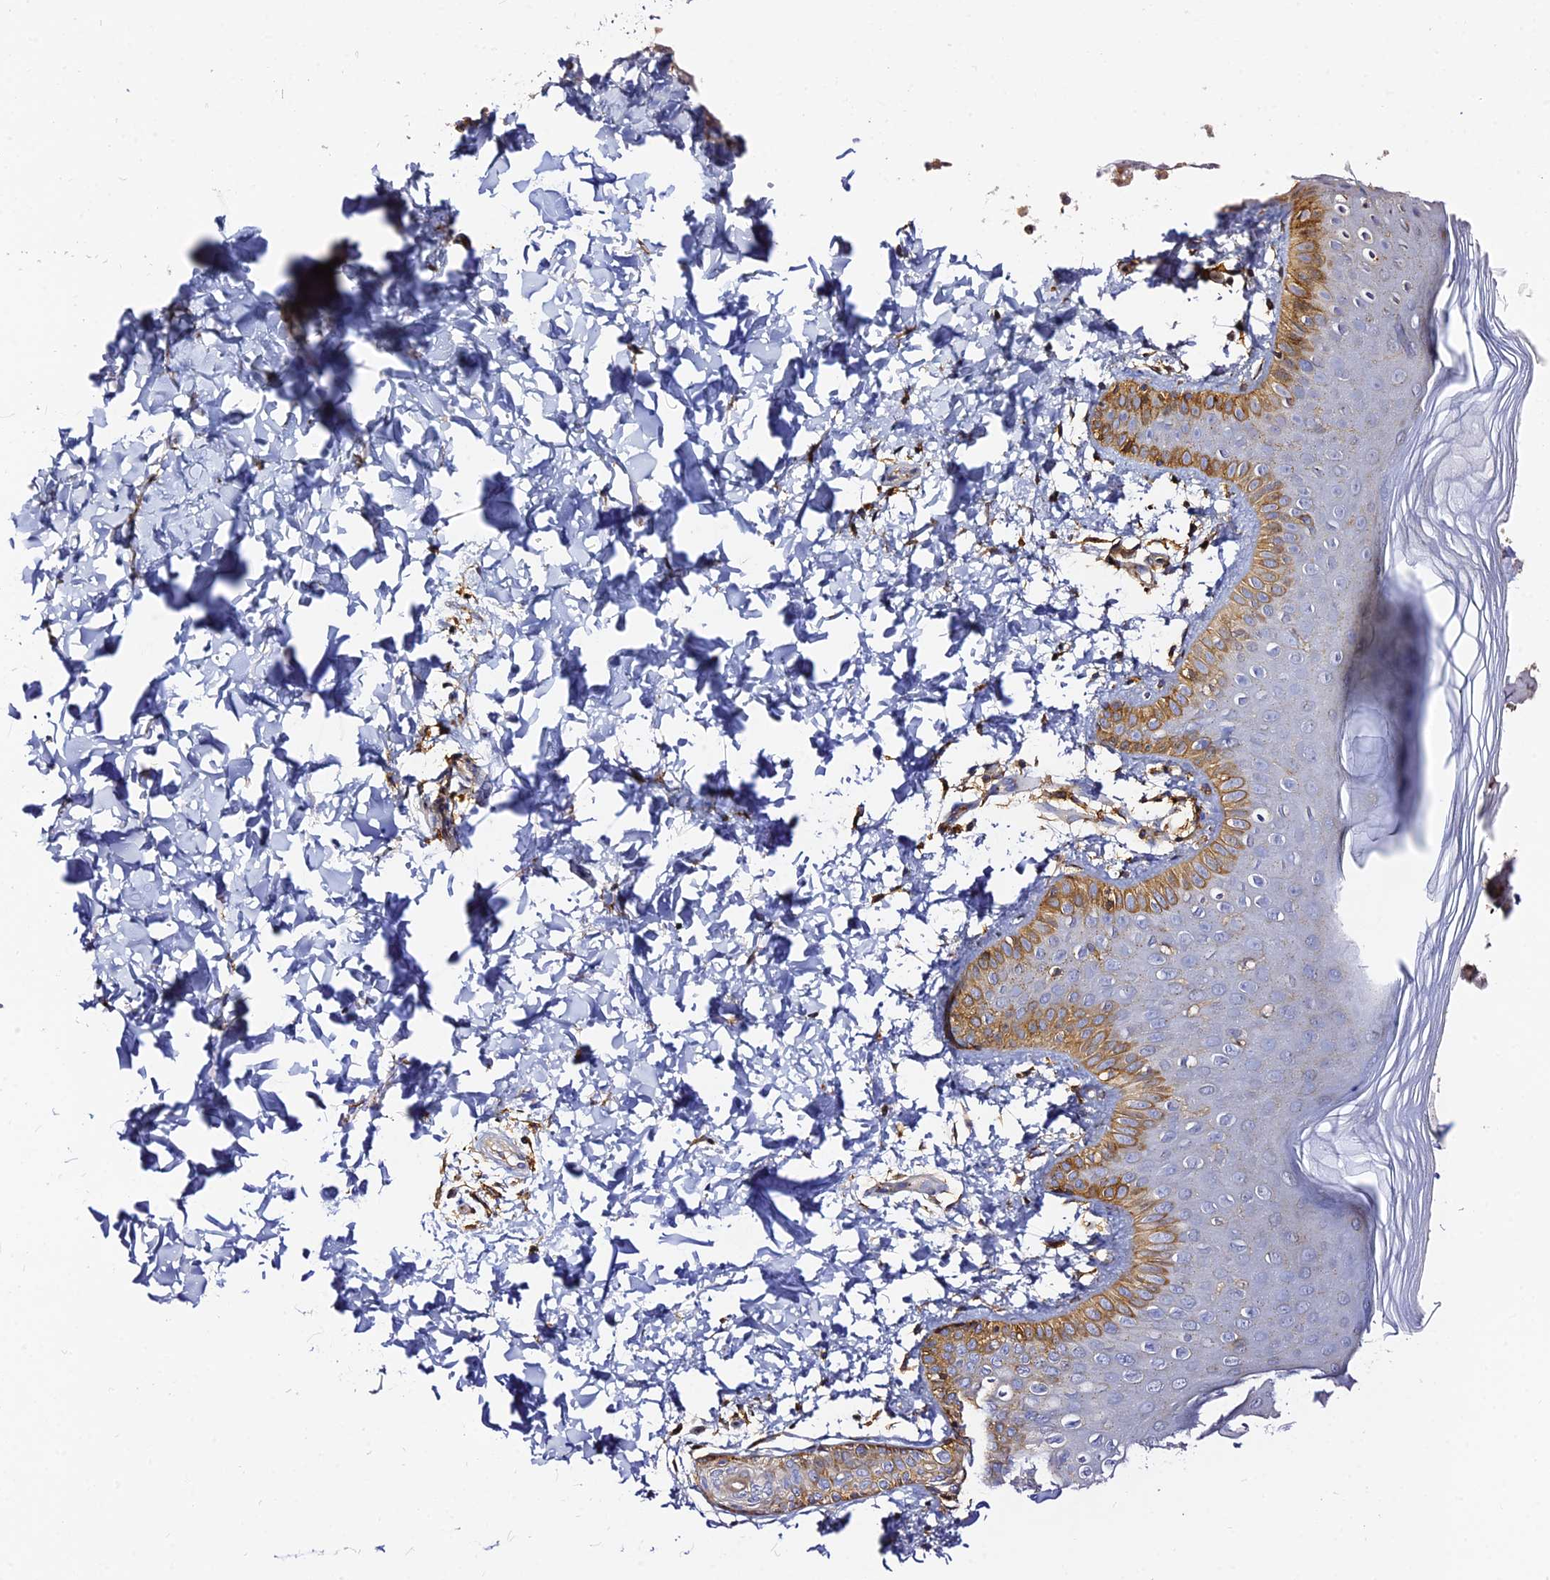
{"staining": {"intensity": "strong", "quantity": "<25%", "location": "cytoplasmic/membranous"}, "tissue": "skin", "cell_type": "Epidermal cells", "image_type": "normal", "snomed": [{"axis": "morphology", "description": "Normal tissue, NOS"}, {"axis": "morphology", "description": "Inflammation, NOS"}, {"axis": "topography", "description": "Soft tissue"}, {"axis": "topography", "description": "Anal"}], "caption": "A photomicrograph of human skin stained for a protein displays strong cytoplasmic/membranous brown staining in epidermal cells. Immunohistochemistry stains the protein in brown and the nuclei are stained blue.", "gene": "TRPV2", "patient": {"sex": "female", "age": 15}}